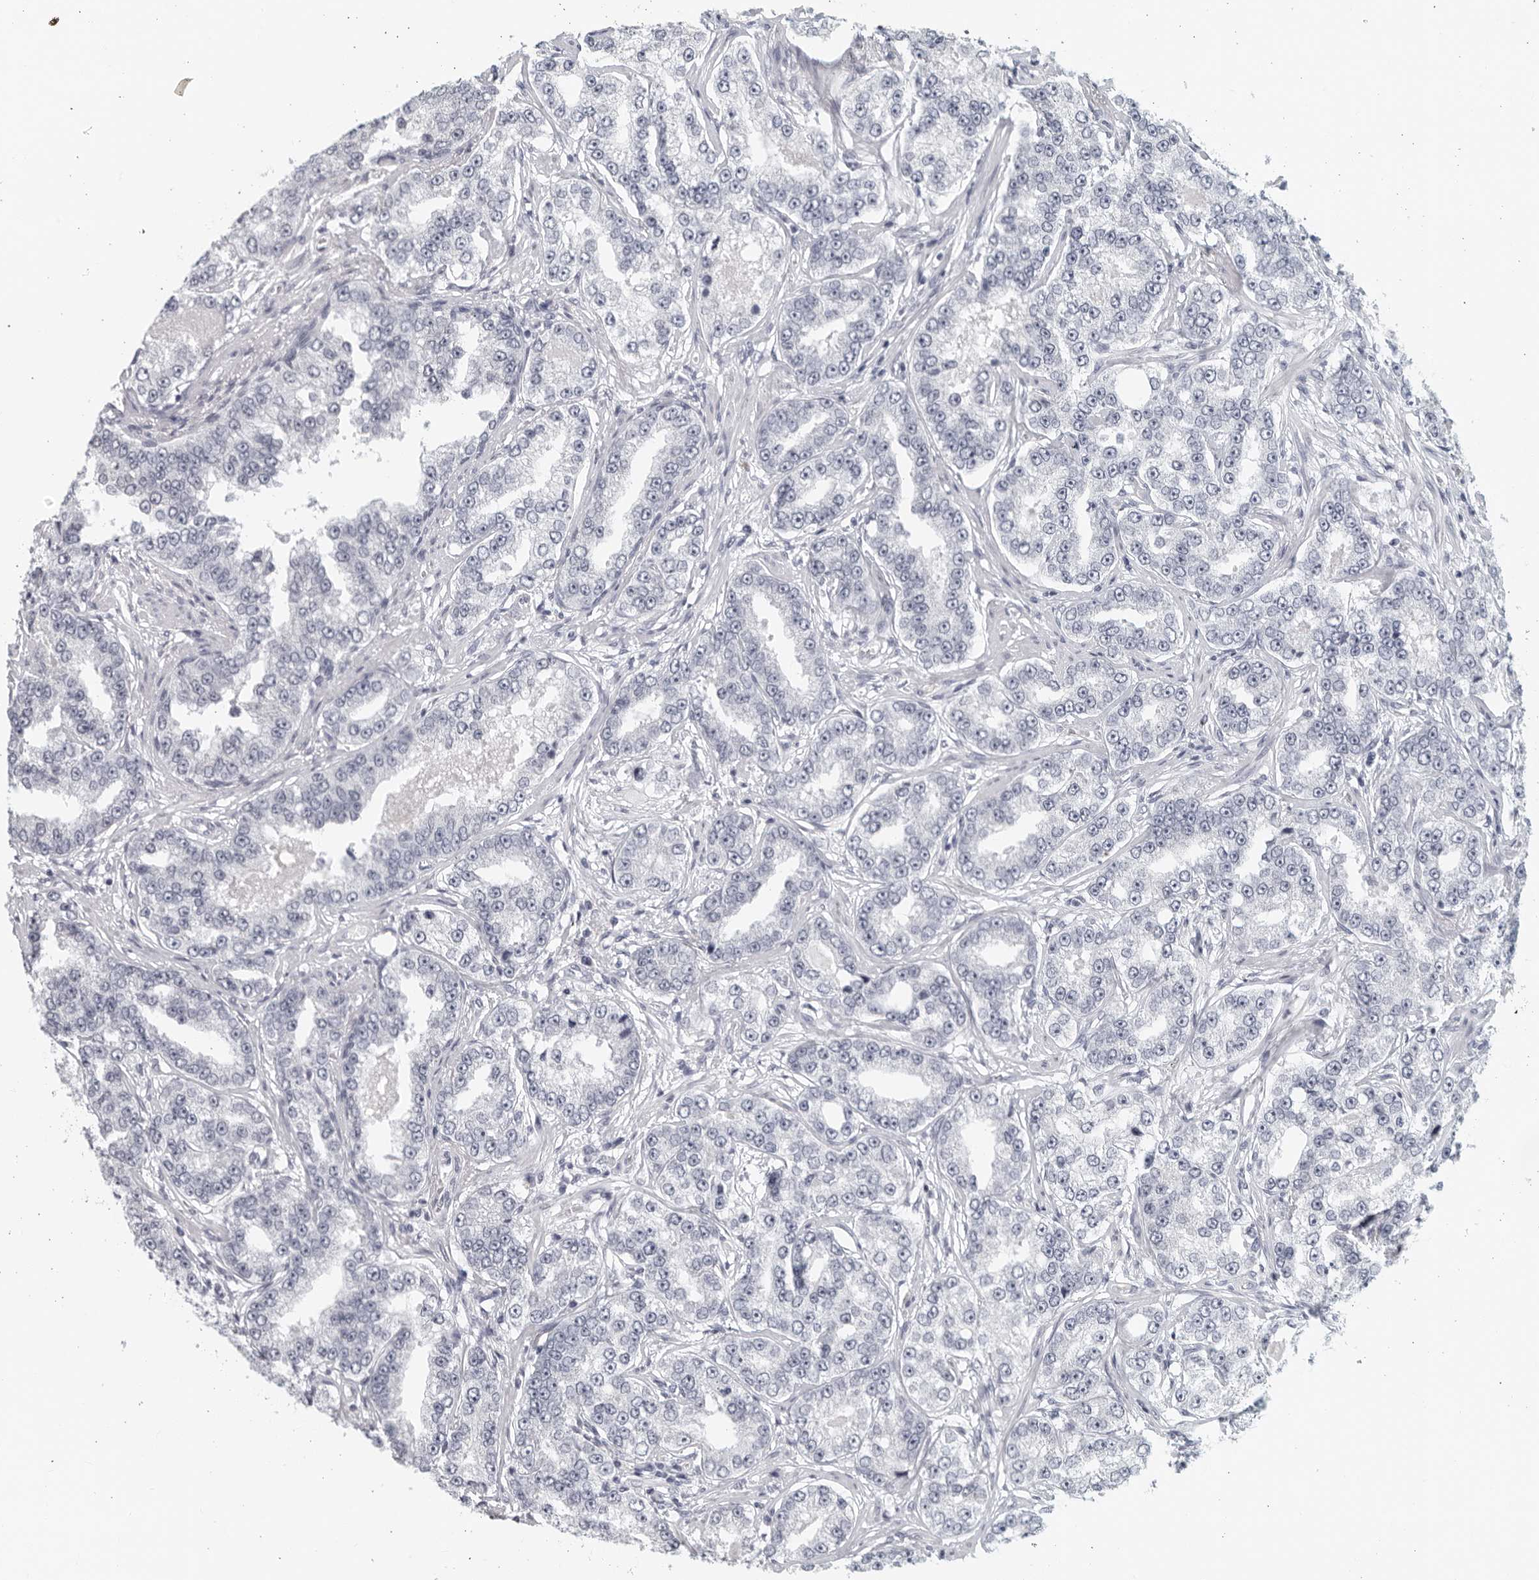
{"staining": {"intensity": "negative", "quantity": "none", "location": "none"}, "tissue": "prostate cancer", "cell_type": "Tumor cells", "image_type": "cancer", "snomed": [{"axis": "morphology", "description": "Normal tissue, NOS"}, {"axis": "morphology", "description": "Adenocarcinoma, High grade"}, {"axis": "topography", "description": "Prostate"}], "caption": "Tumor cells show no significant positivity in prostate adenocarcinoma (high-grade). (DAB (3,3'-diaminobenzidine) immunohistochemistry visualized using brightfield microscopy, high magnification).", "gene": "MATN1", "patient": {"sex": "male", "age": 83}}